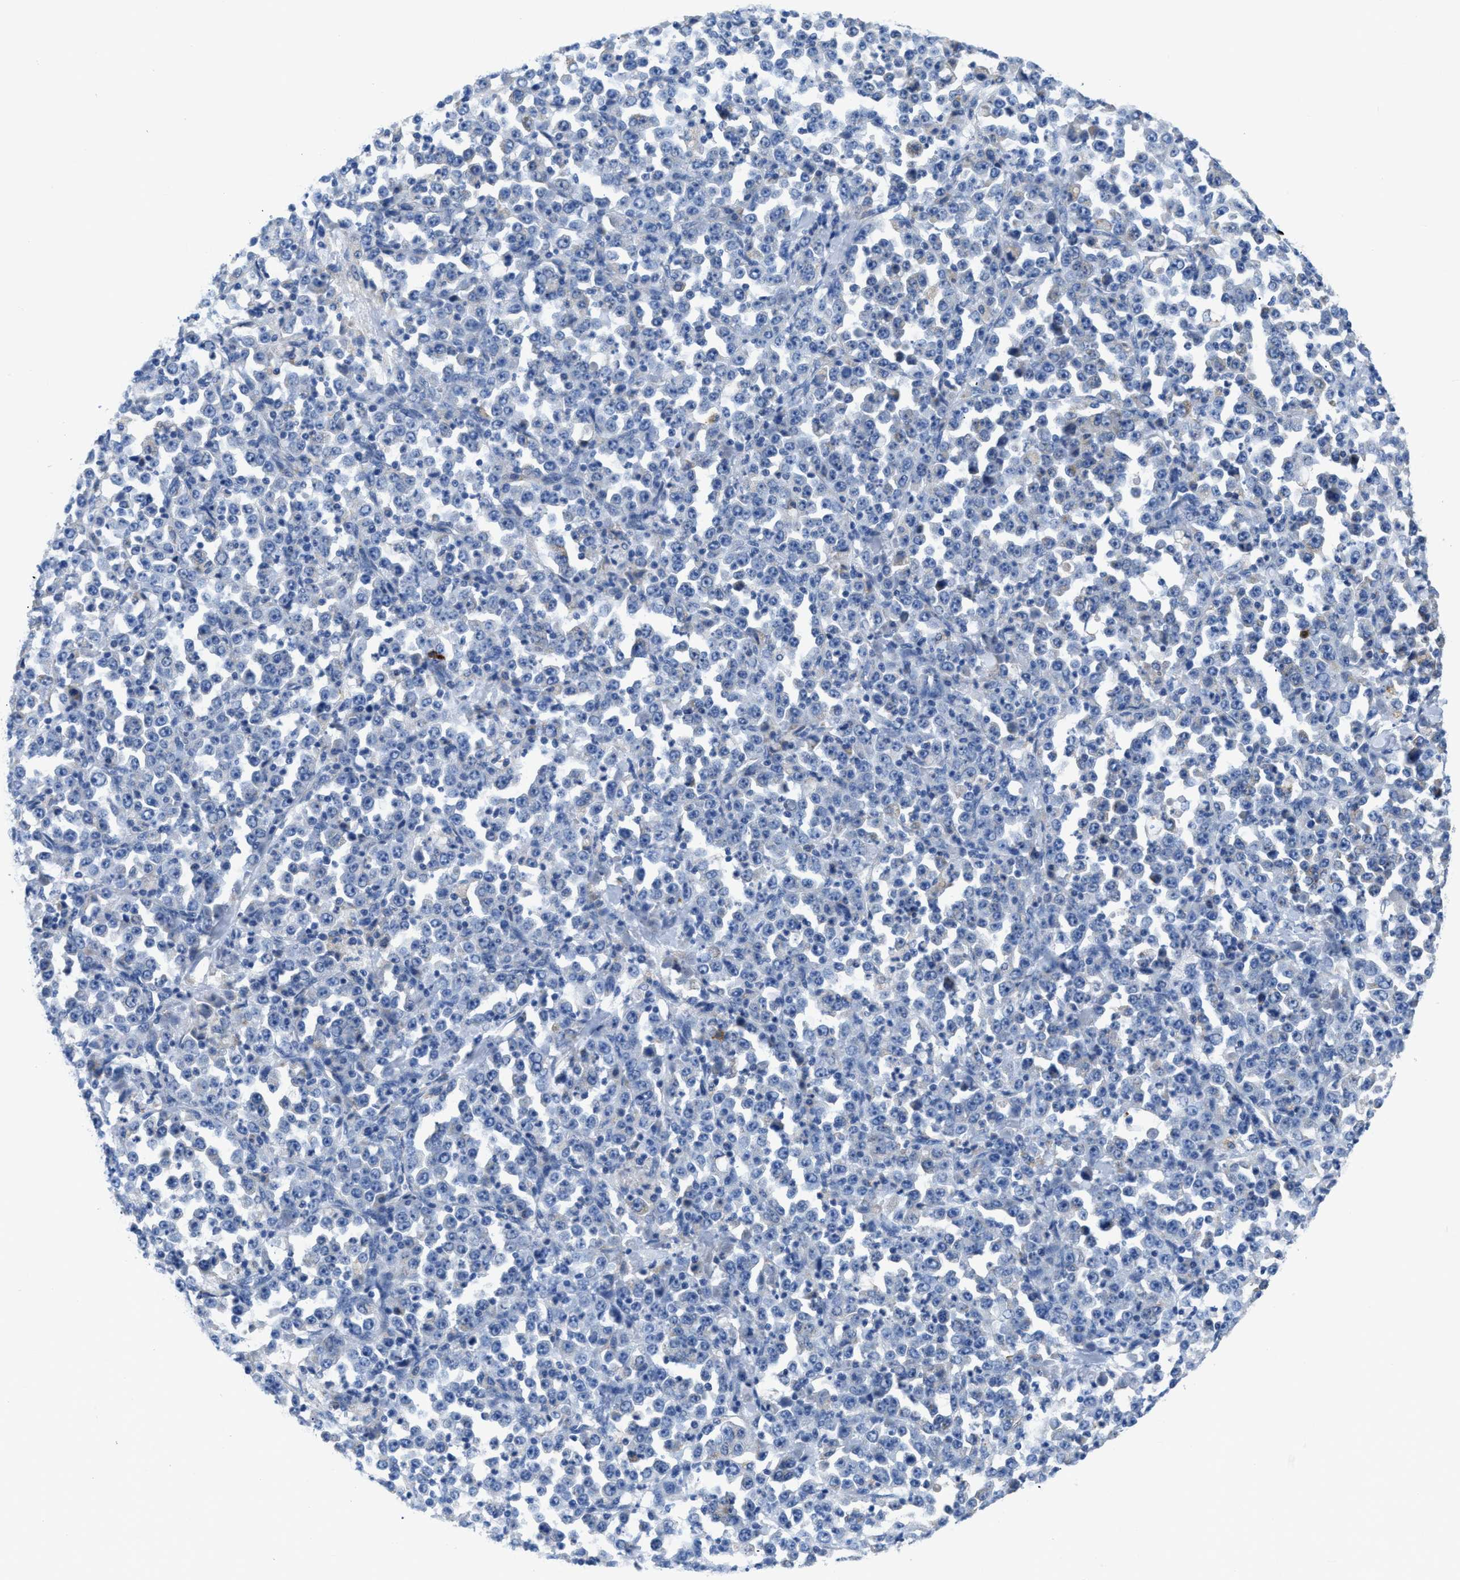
{"staining": {"intensity": "negative", "quantity": "none", "location": "none"}, "tissue": "stomach cancer", "cell_type": "Tumor cells", "image_type": "cancer", "snomed": [{"axis": "morphology", "description": "Normal tissue, NOS"}, {"axis": "morphology", "description": "Adenocarcinoma, NOS"}, {"axis": "topography", "description": "Stomach, upper"}, {"axis": "topography", "description": "Stomach"}], "caption": "Protein analysis of stomach adenocarcinoma demonstrates no significant positivity in tumor cells.", "gene": "ETFA", "patient": {"sex": "male", "age": 59}}